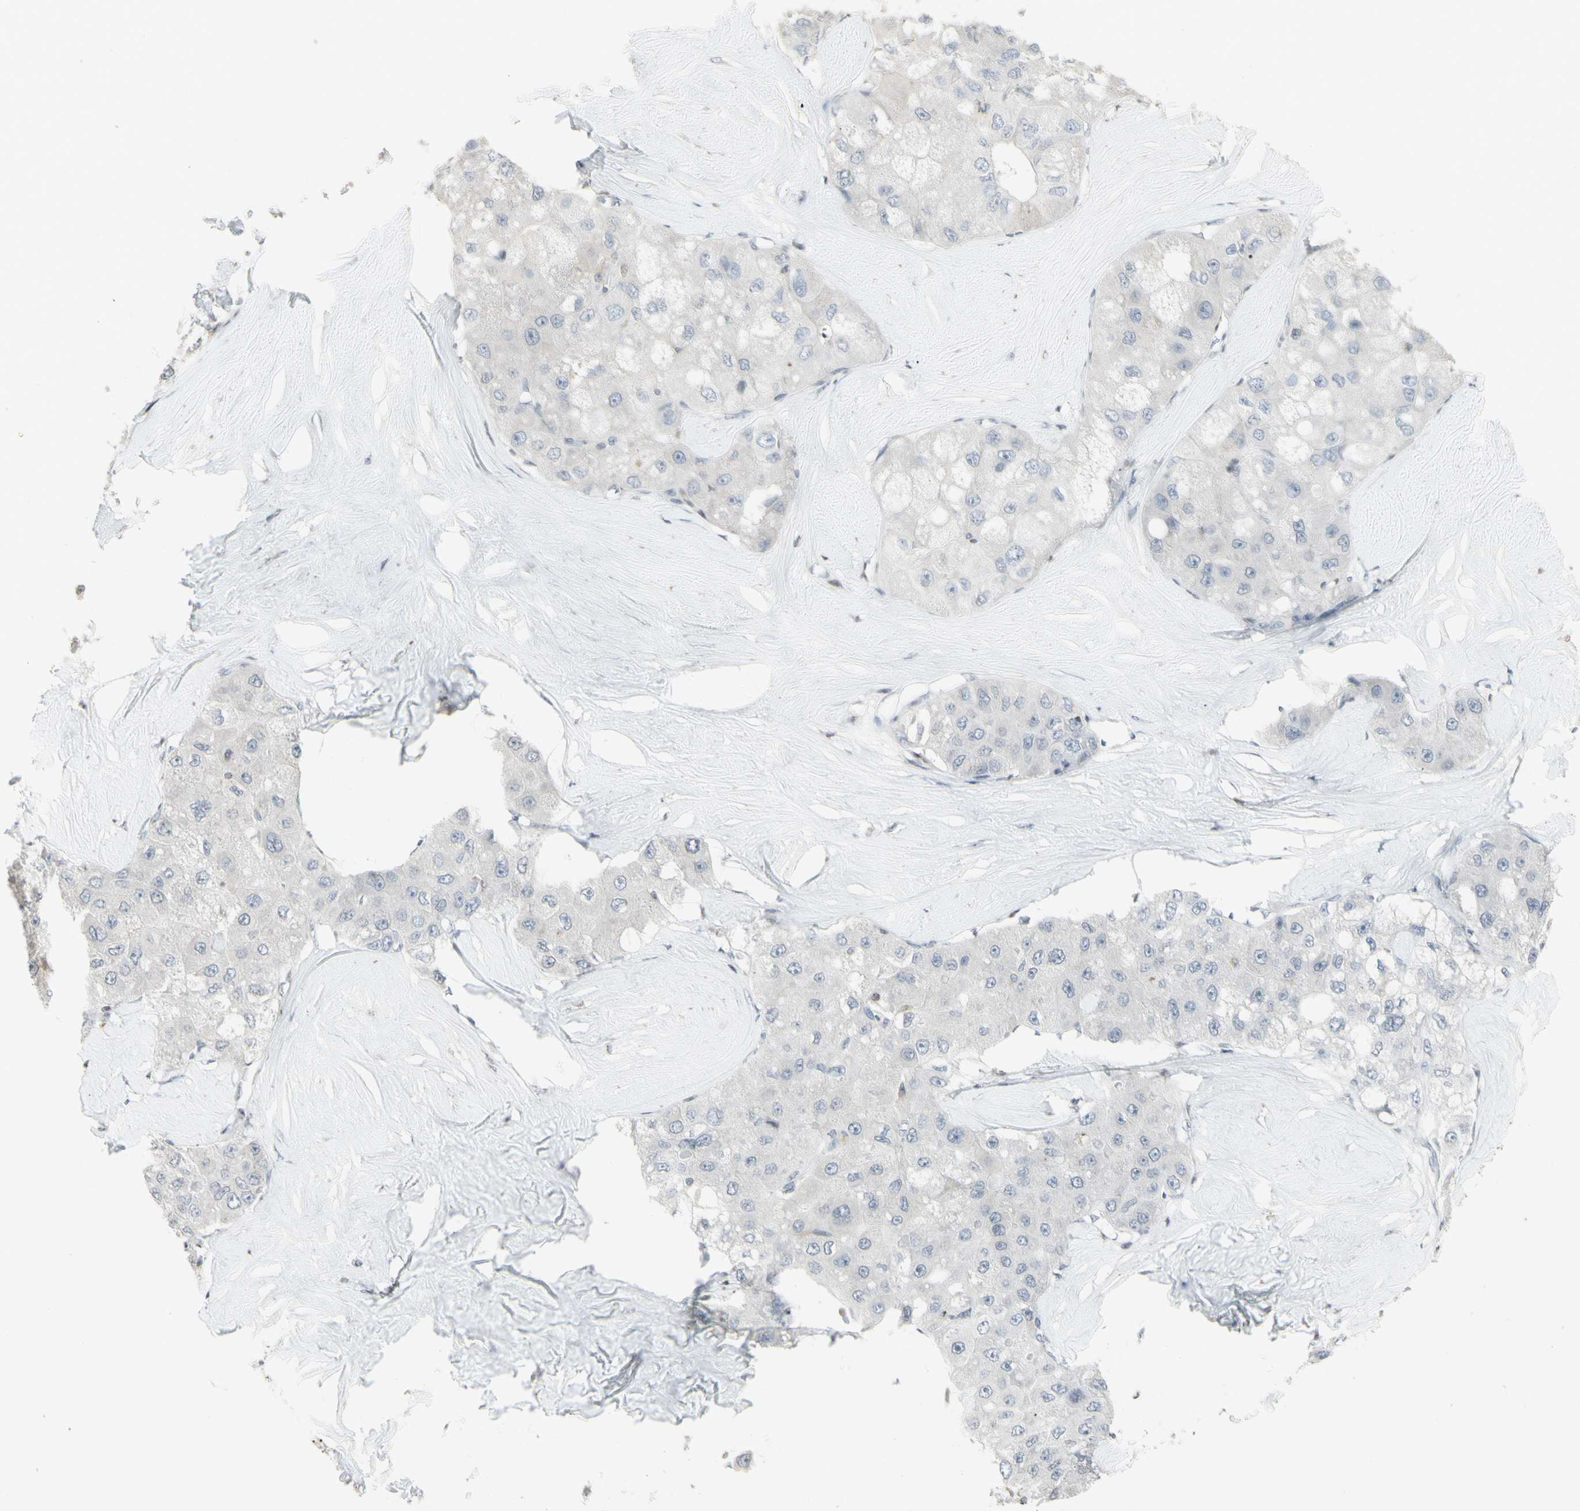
{"staining": {"intensity": "negative", "quantity": "none", "location": "none"}, "tissue": "liver cancer", "cell_type": "Tumor cells", "image_type": "cancer", "snomed": [{"axis": "morphology", "description": "Carcinoma, Hepatocellular, NOS"}, {"axis": "topography", "description": "Liver"}], "caption": "Tumor cells show no significant staining in liver cancer (hepatocellular carcinoma). The staining was performed using DAB to visualize the protein expression in brown, while the nuclei were stained in blue with hematoxylin (Magnification: 20x).", "gene": "MUC5AC", "patient": {"sex": "male", "age": 80}}